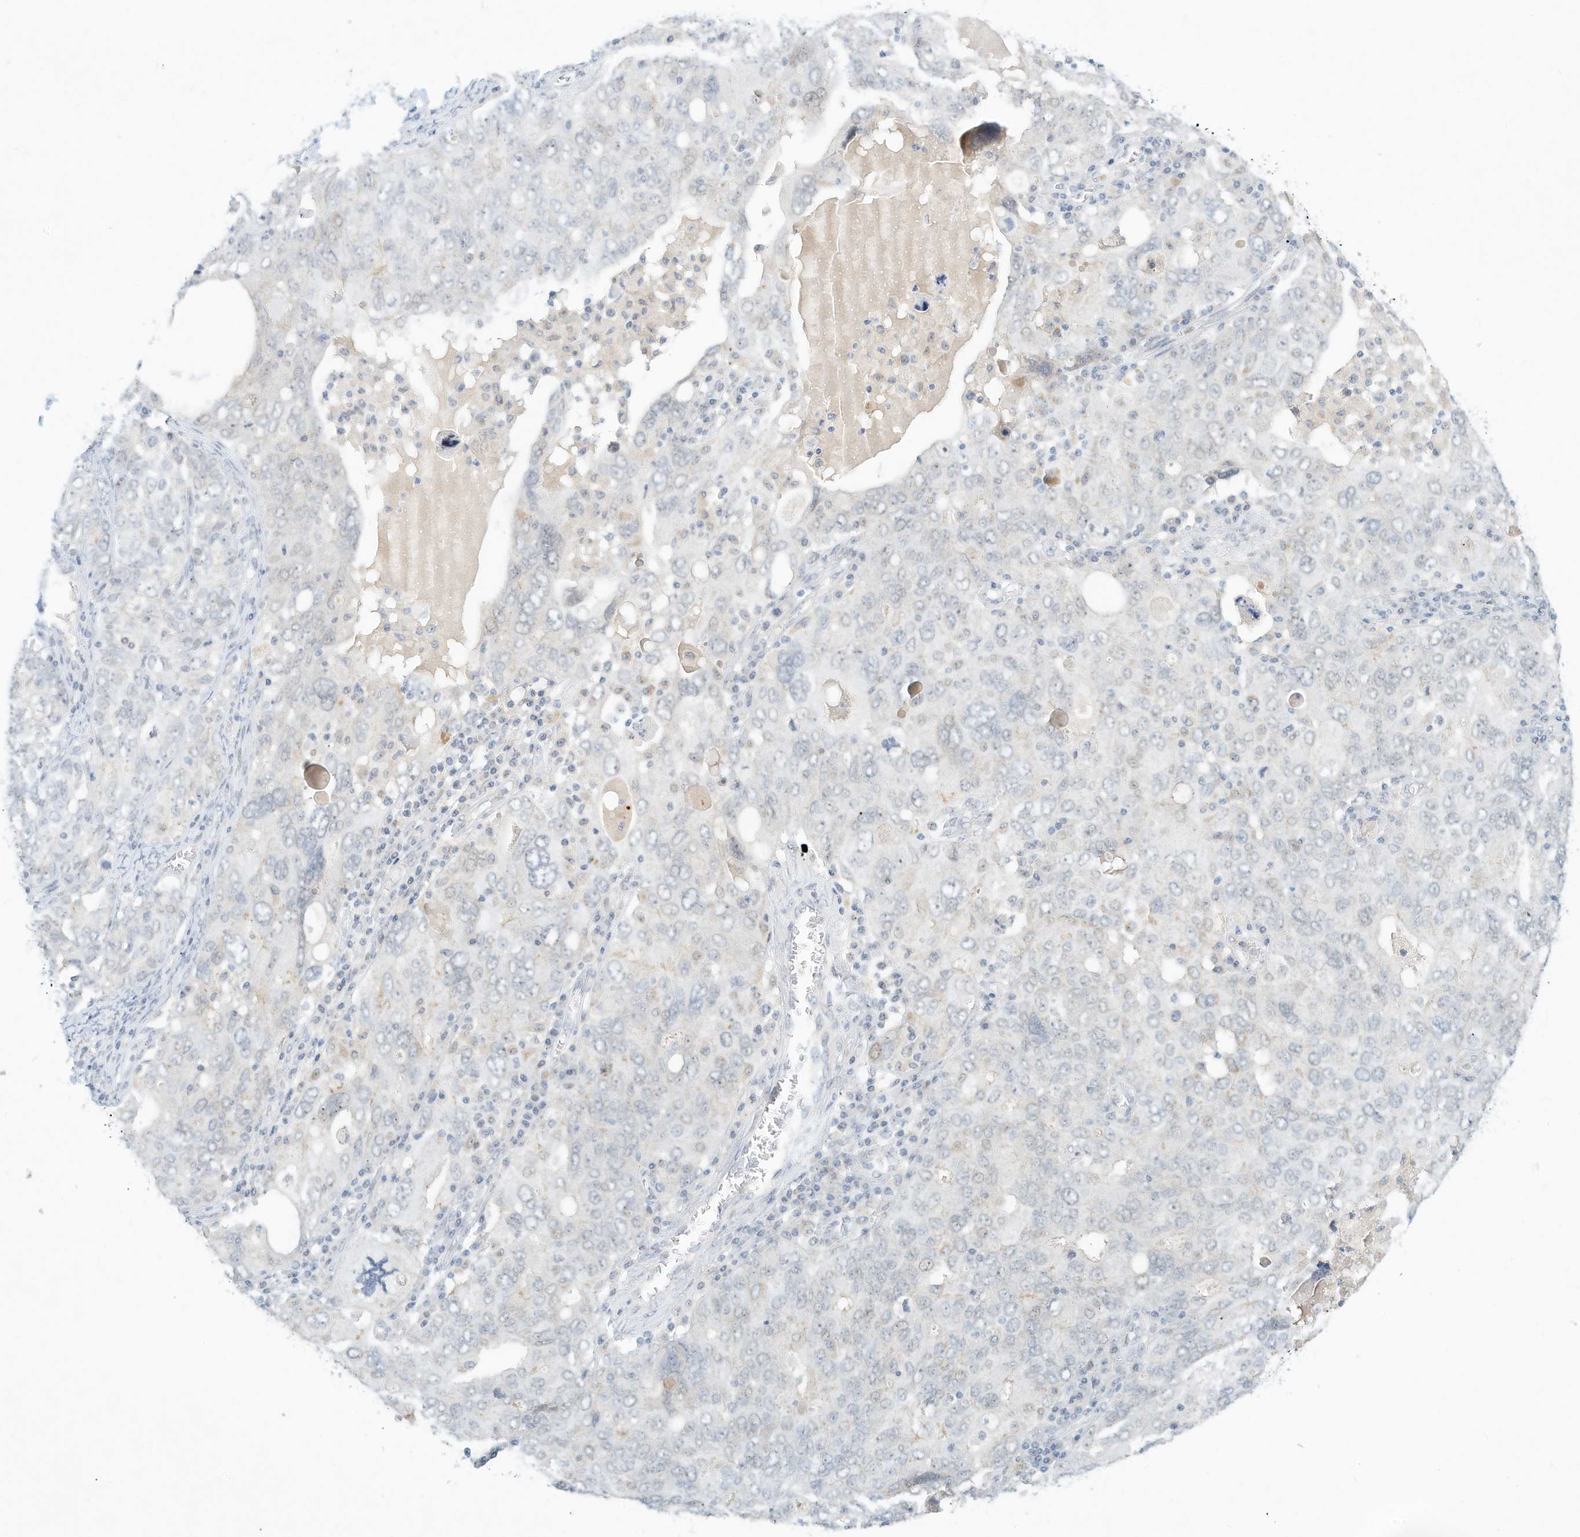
{"staining": {"intensity": "negative", "quantity": "none", "location": "none"}, "tissue": "ovarian cancer", "cell_type": "Tumor cells", "image_type": "cancer", "snomed": [{"axis": "morphology", "description": "Carcinoma, endometroid"}, {"axis": "topography", "description": "Ovary"}], "caption": "IHC micrograph of human ovarian endometroid carcinoma stained for a protein (brown), which reveals no staining in tumor cells.", "gene": "PAK6", "patient": {"sex": "female", "age": 62}}